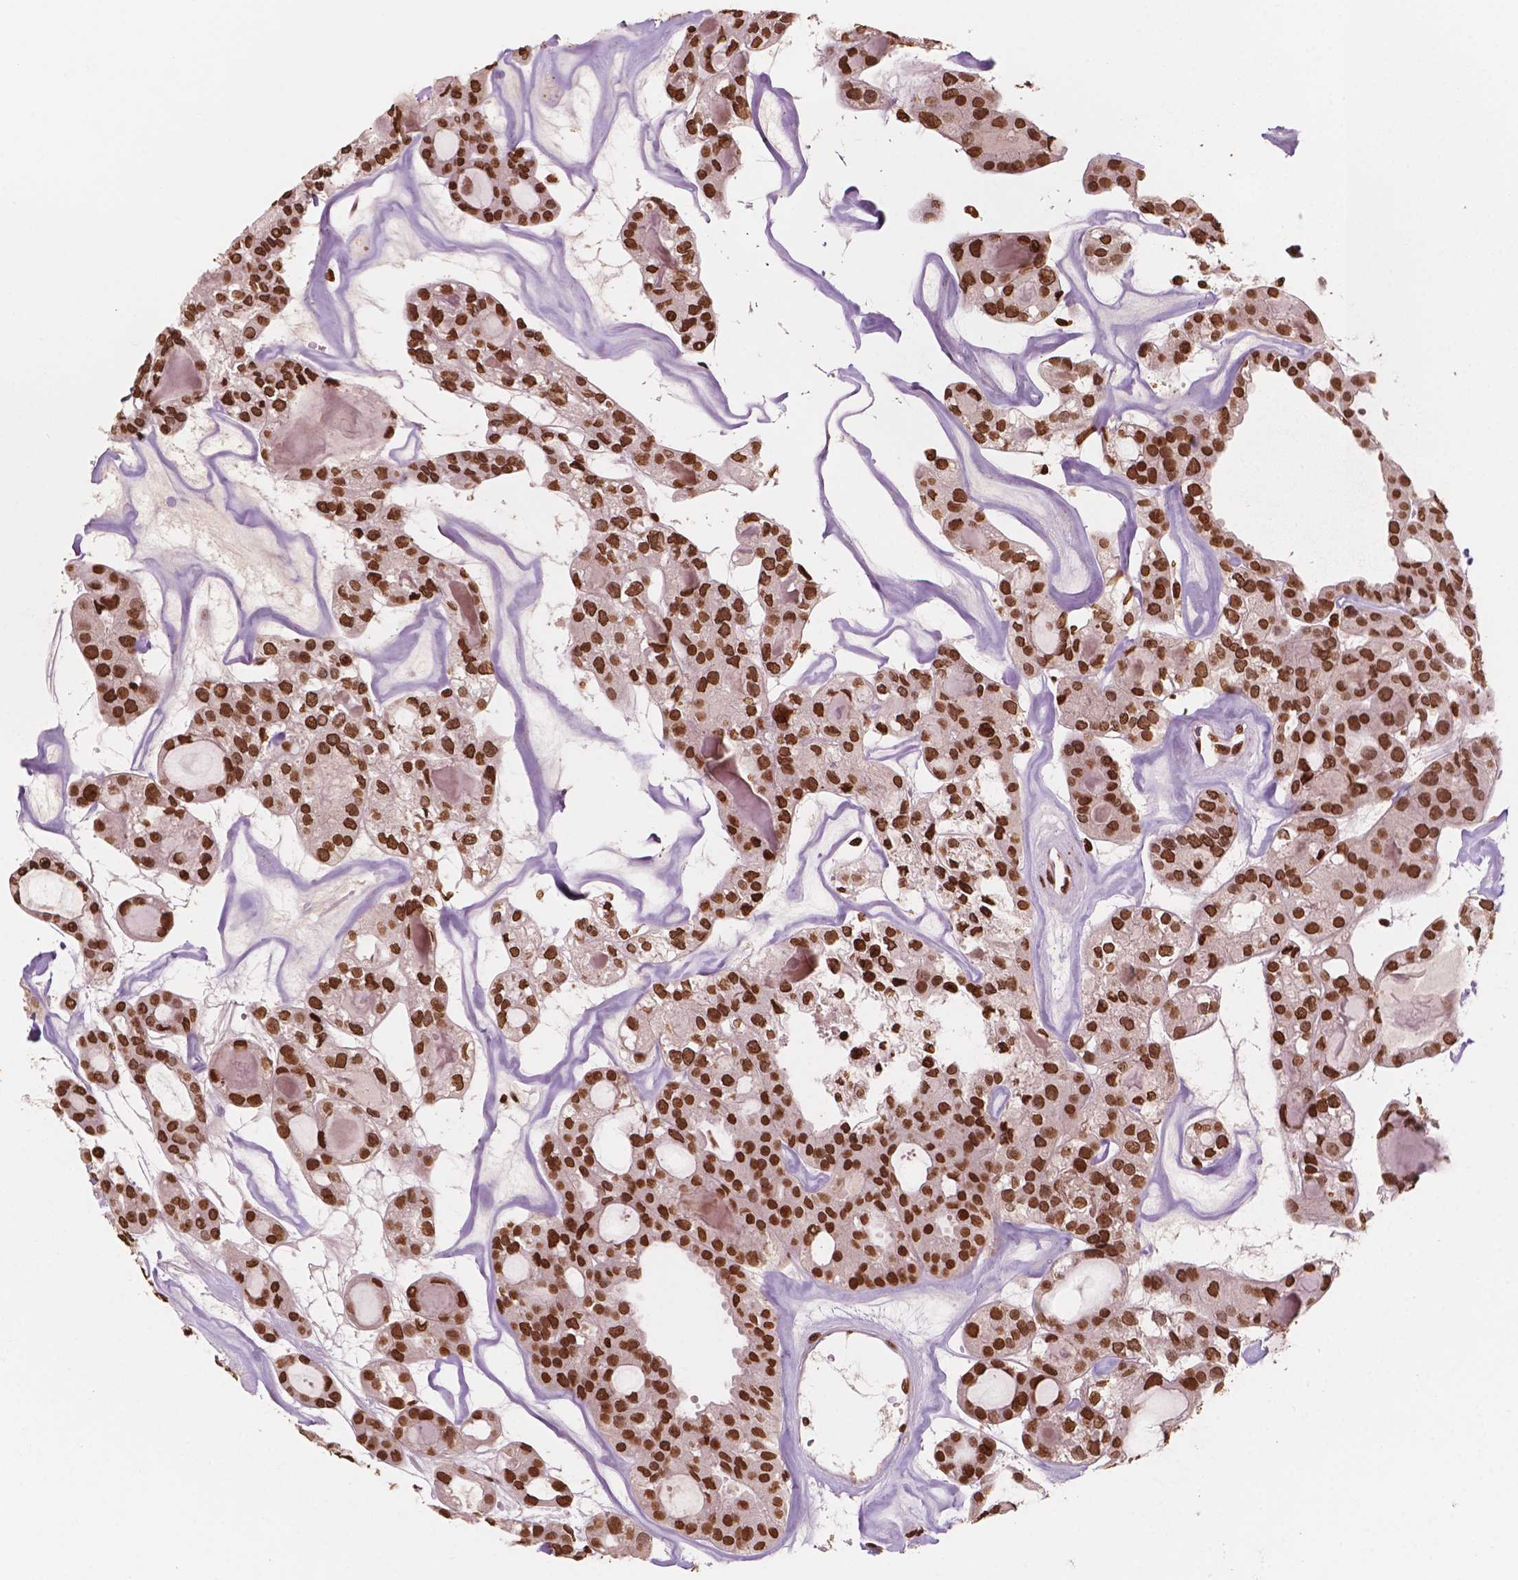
{"staining": {"intensity": "strong", "quantity": ">75%", "location": "nuclear"}, "tissue": "thyroid cancer", "cell_type": "Tumor cells", "image_type": "cancer", "snomed": [{"axis": "morphology", "description": "Follicular adenoma carcinoma, NOS"}, {"axis": "topography", "description": "Thyroid gland"}], "caption": "Thyroid follicular adenoma carcinoma stained with a brown dye reveals strong nuclear positive expression in about >75% of tumor cells.", "gene": "H3C7", "patient": {"sex": "male", "age": 75}}